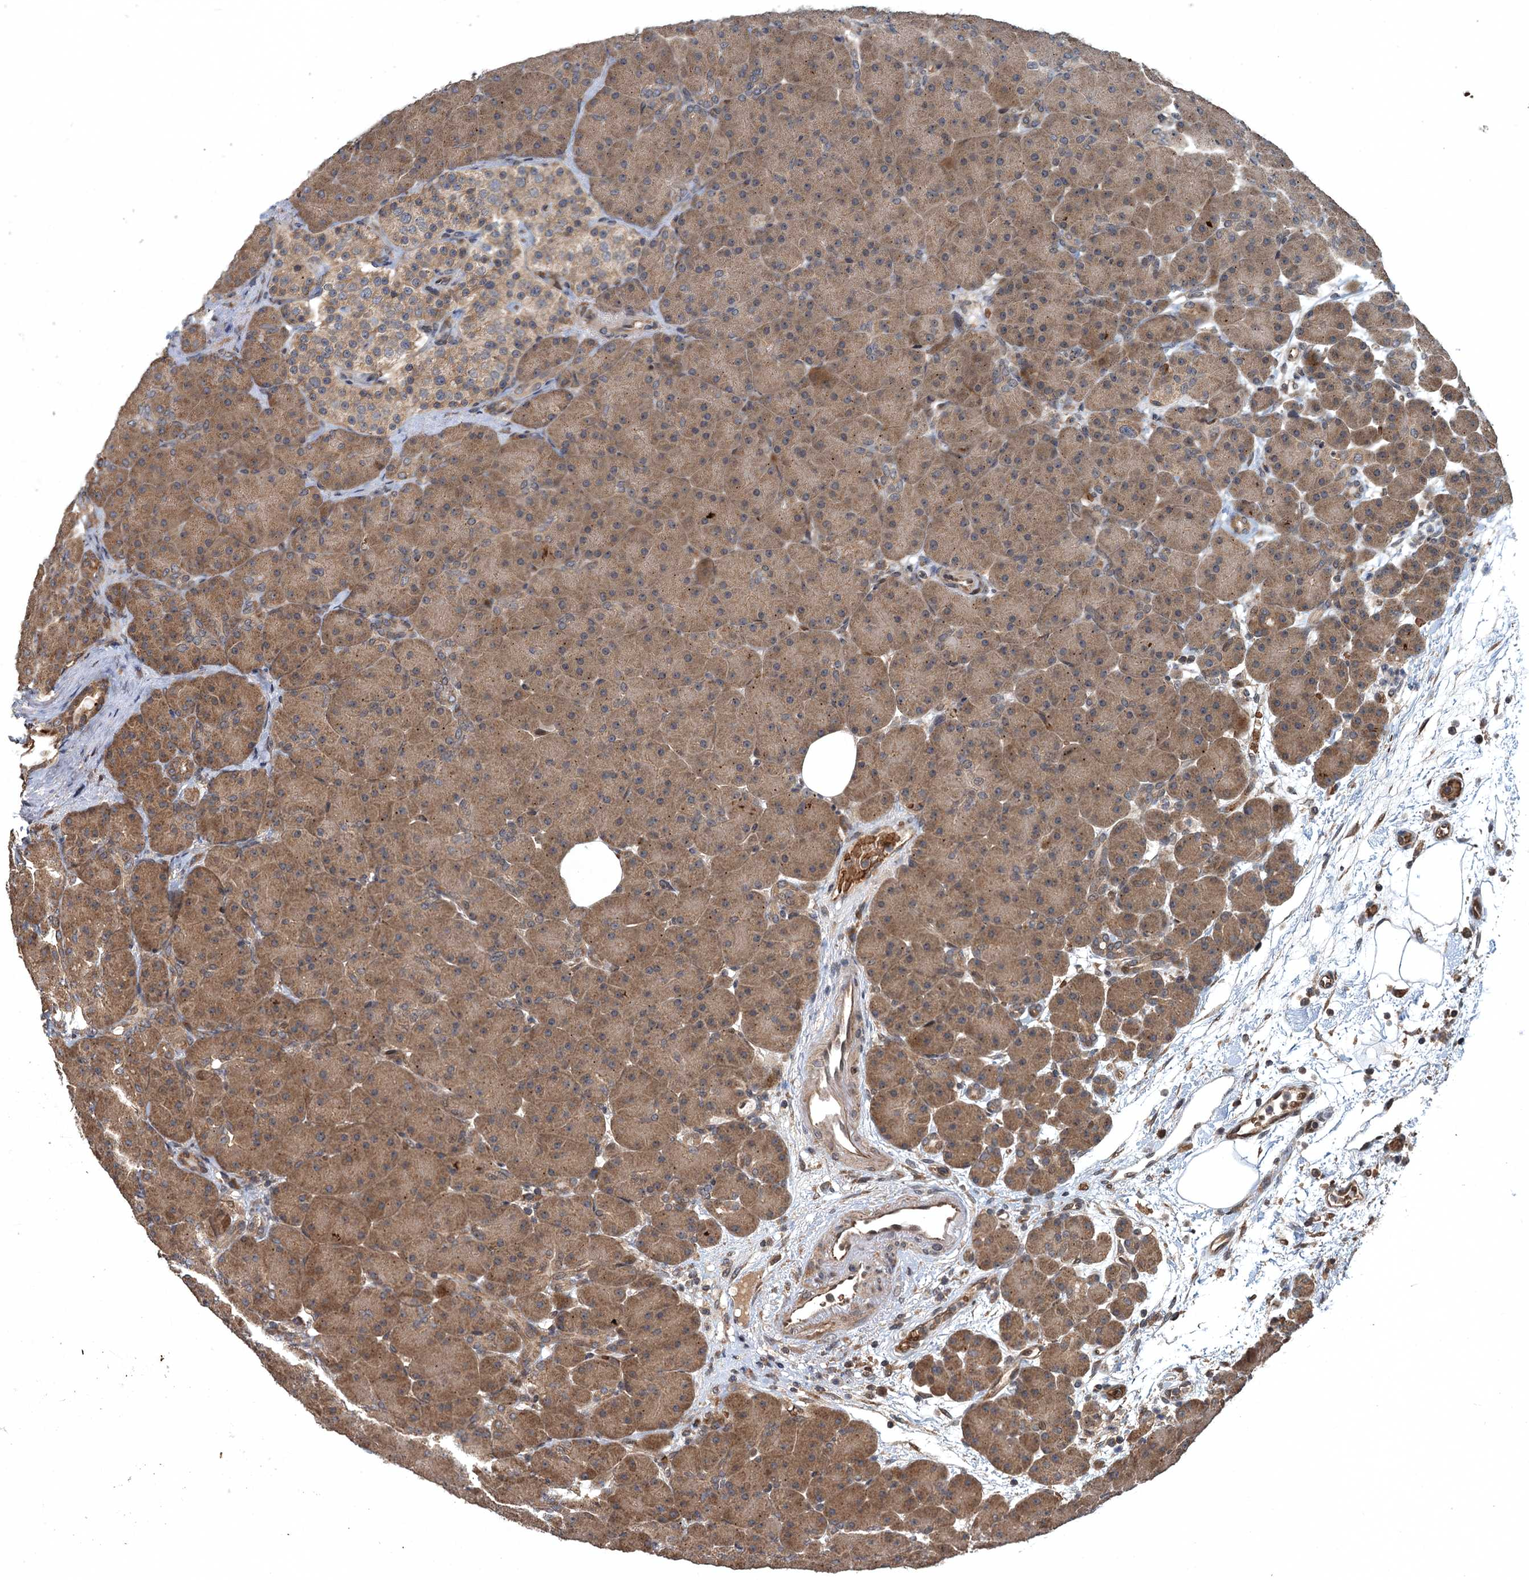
{"staining": {"intensity": "moderate", "quantity": ">75%", "location": "cytoplasmic/membranous"}, "tissue": "pancreas", "cell_type": "Exocrine glandular cells", "image_type": "normal", "snomed": [{"axis": "morphology", "description": "Normal tissue, NOS"}, {"axis": "topography", "description": "Pancreas"}], "caption": "Moderate cytoplasmic/membranous positivity for a protein is seen in approximately >75% of exocrine glandular cells of benign pancreas using immunohistochemistry (IHC).", "gene": "SNX32", "patient": {"sex": "male", "age": 66}}